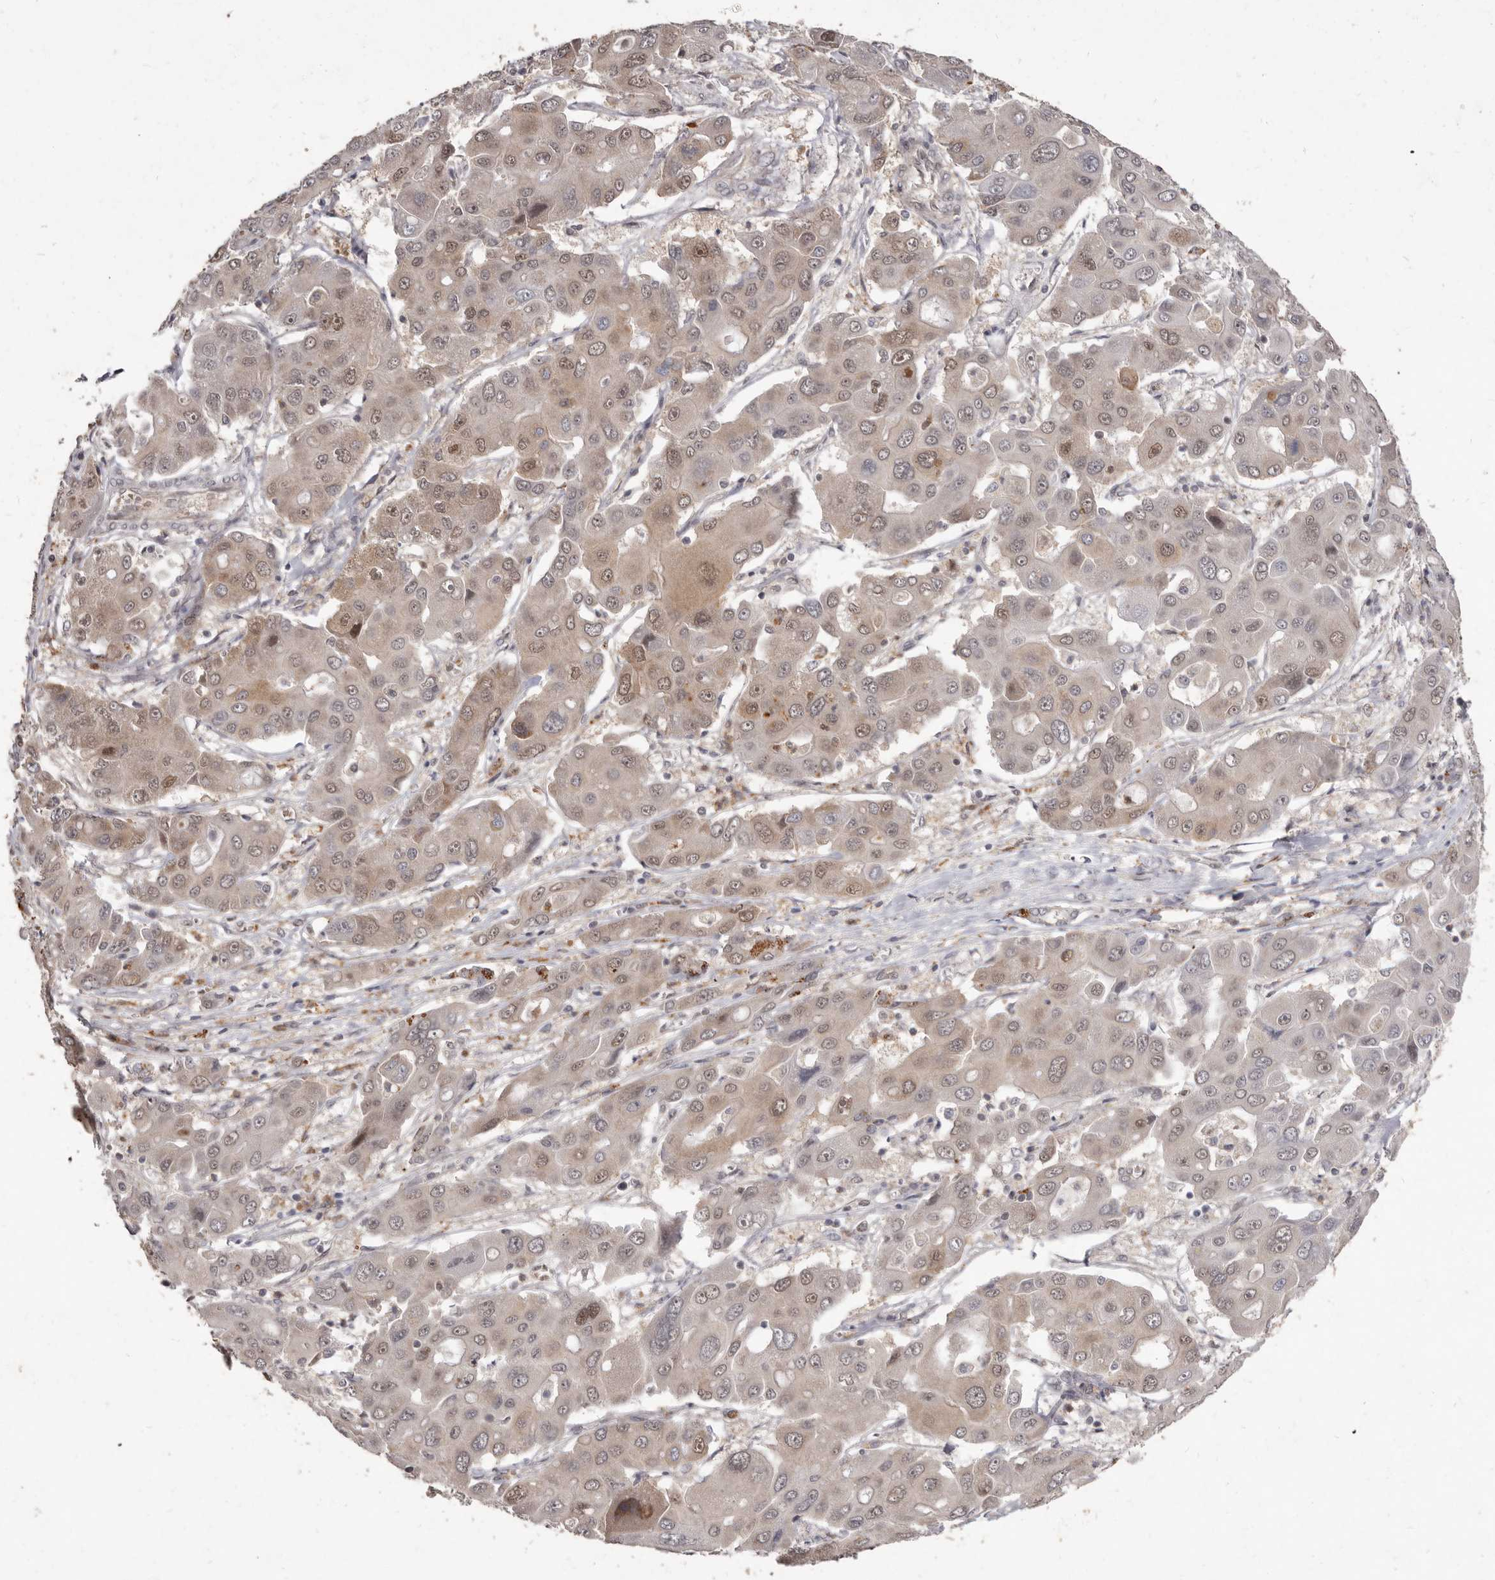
{"staining": {"intensity": "moderate", "quantity": "25%-75%", "location": "cytoplasmic/membranous,nuclear"}, "tissue": "liver cancer", "cell_type": "Tumor cells", "image_type": "cancer", "snomed": [{"axis": "morphology", "description": "Cholangiocarcinoma"}, {"axis": "topography", "description": "Liver"}], "caption": "Brown immunohistochemical staining in liver cancer demonstrates moderate cytoplasmic/membranous and nuclear staining in approximately 25%-75% of tumor cells.", "gene": "ACLY", "patient": {"sex": "male", "age": 67}}